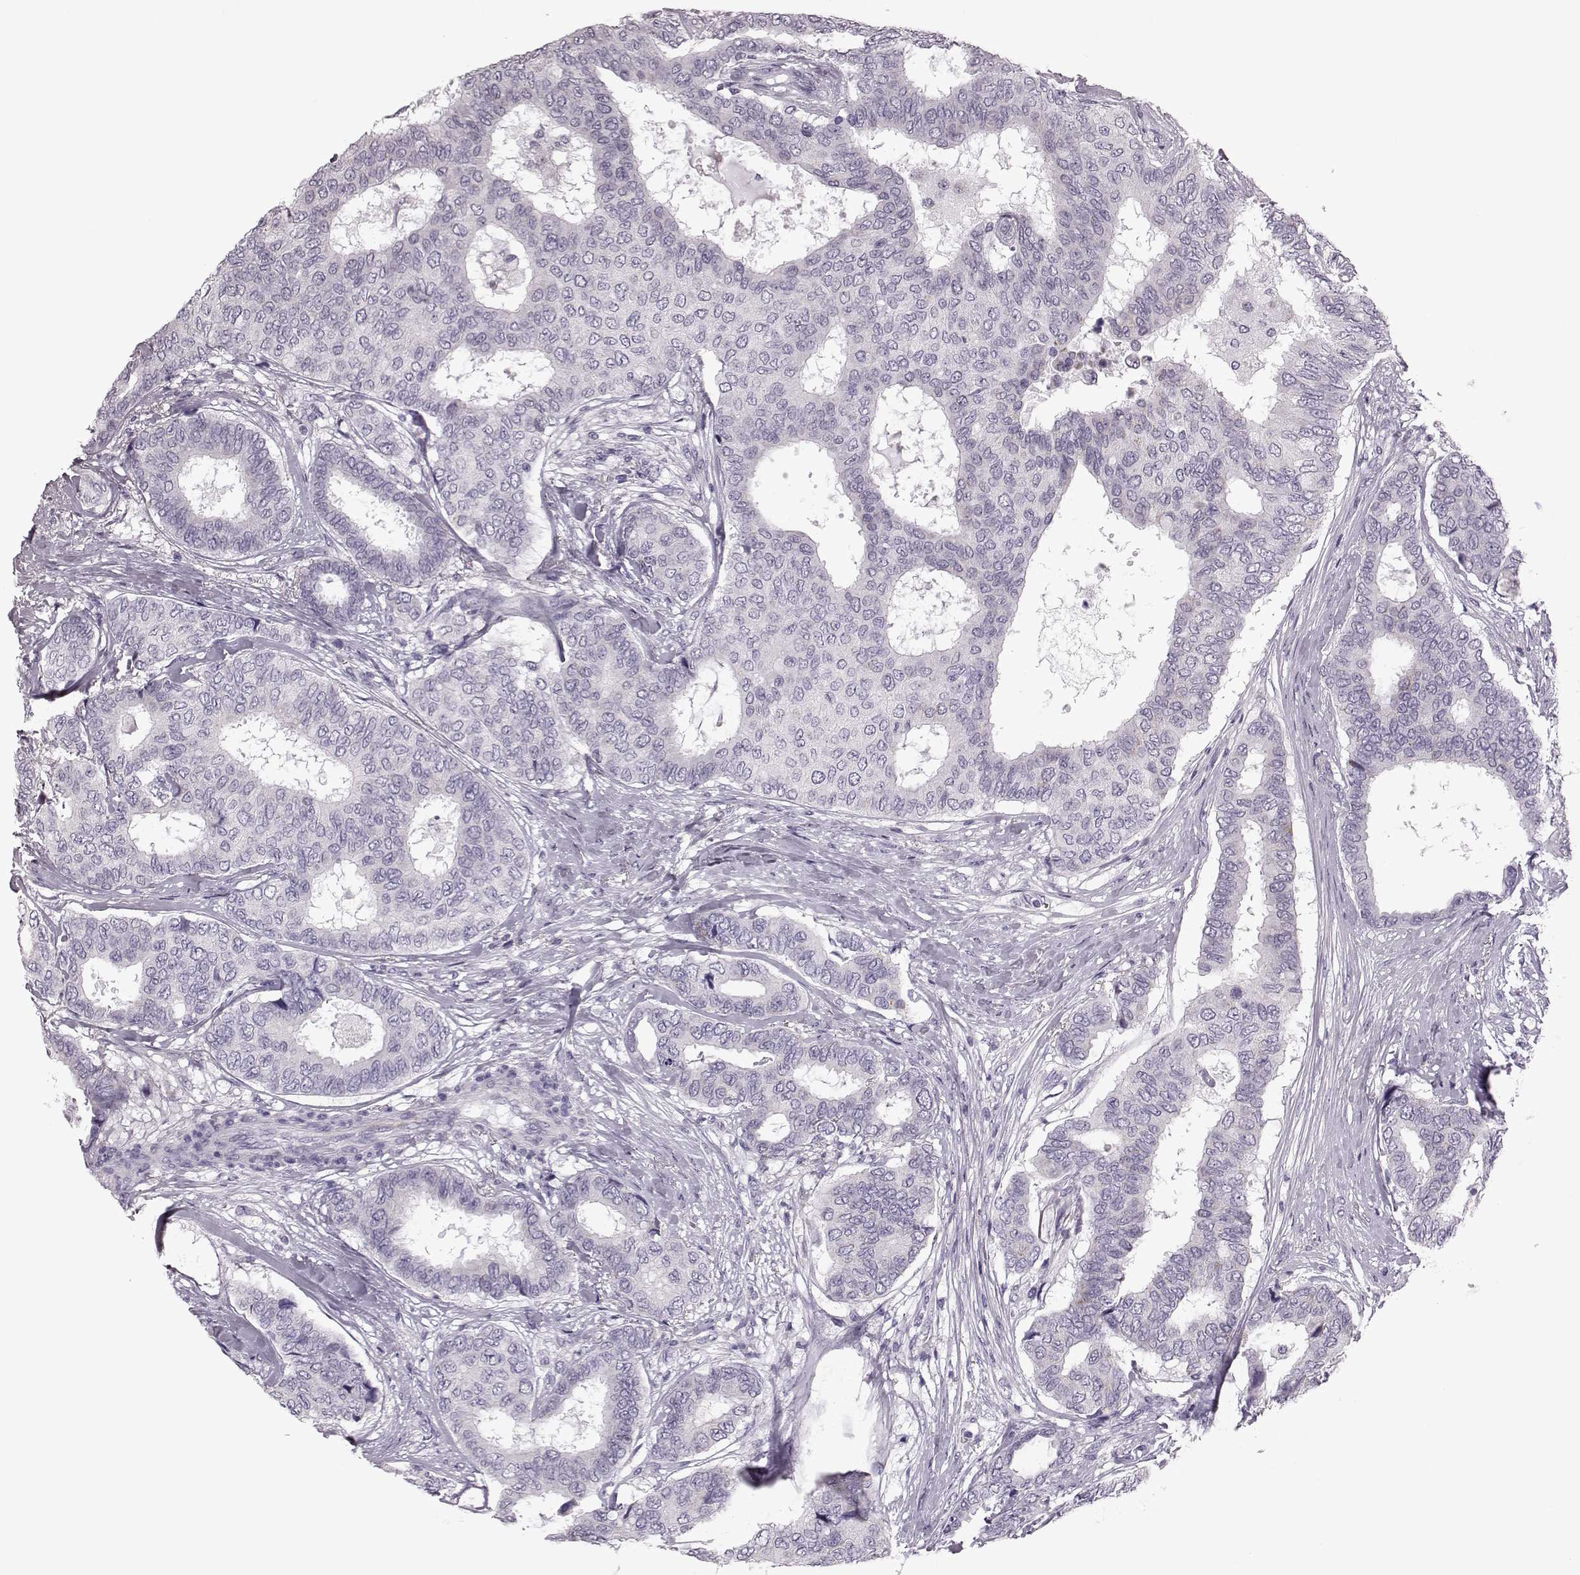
{"staining": {"intensity": "negative", "quantity": "none", "location": "none"}, "tissue": "breast cancer", "cell_type": "Tumor cells", "image_type": "cancer", "snomed": [{"axis": "morphology", "description": "Duct carcinoma"}, {"axis": "topography", "description": "Breast"}], "caption": "Photomicrograph shows no protein positivity in tumor cells of breast intraductal carcinoma tissue.", "gene": "RIMS2", "patient": {"sex": "female", "age": 75}}